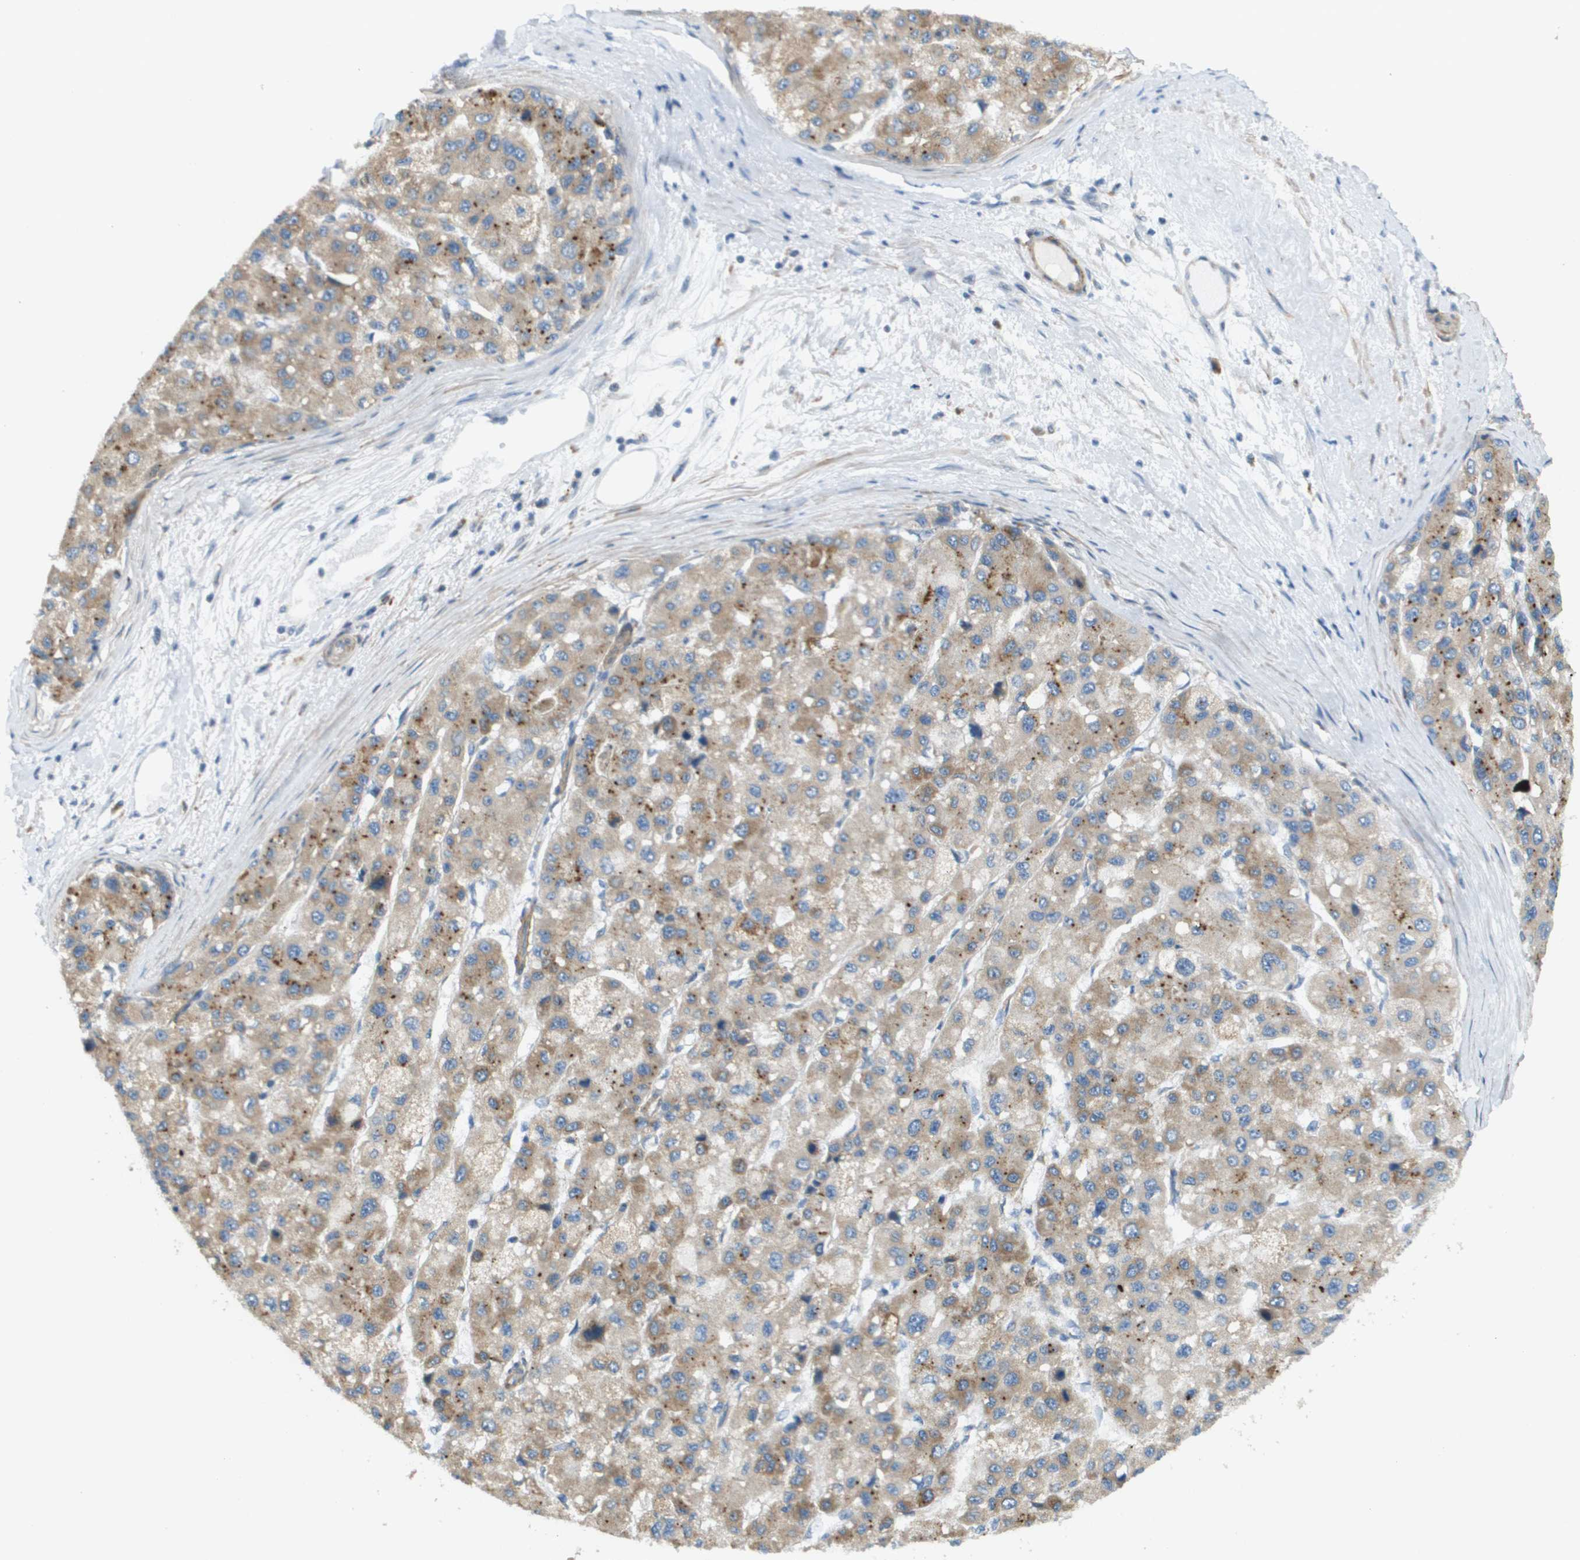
{"staining": {"intensity": "moderate", "quantity": ">75%", "location": "cytoplasmic/membranous"}, "tissue": "liver cancer", "cell_type": "Tumor cells", "image_type": "cancer", "snomed": [{"axis": "morphology", "description": "Carcinoma, Hepatocellular, NOS"}, {"axis": "topography", "description": "Liver"}], "caption": "Hepatocellular carcinoma (liver) stained with DAB immunohistochemistry (IHC) shows medium levels of moderate cytoplasmic/membranous positivity in approximately >75% of tumor cells.", "gene": "MYH11", "patient": {"sex": "male", "age": 80}}